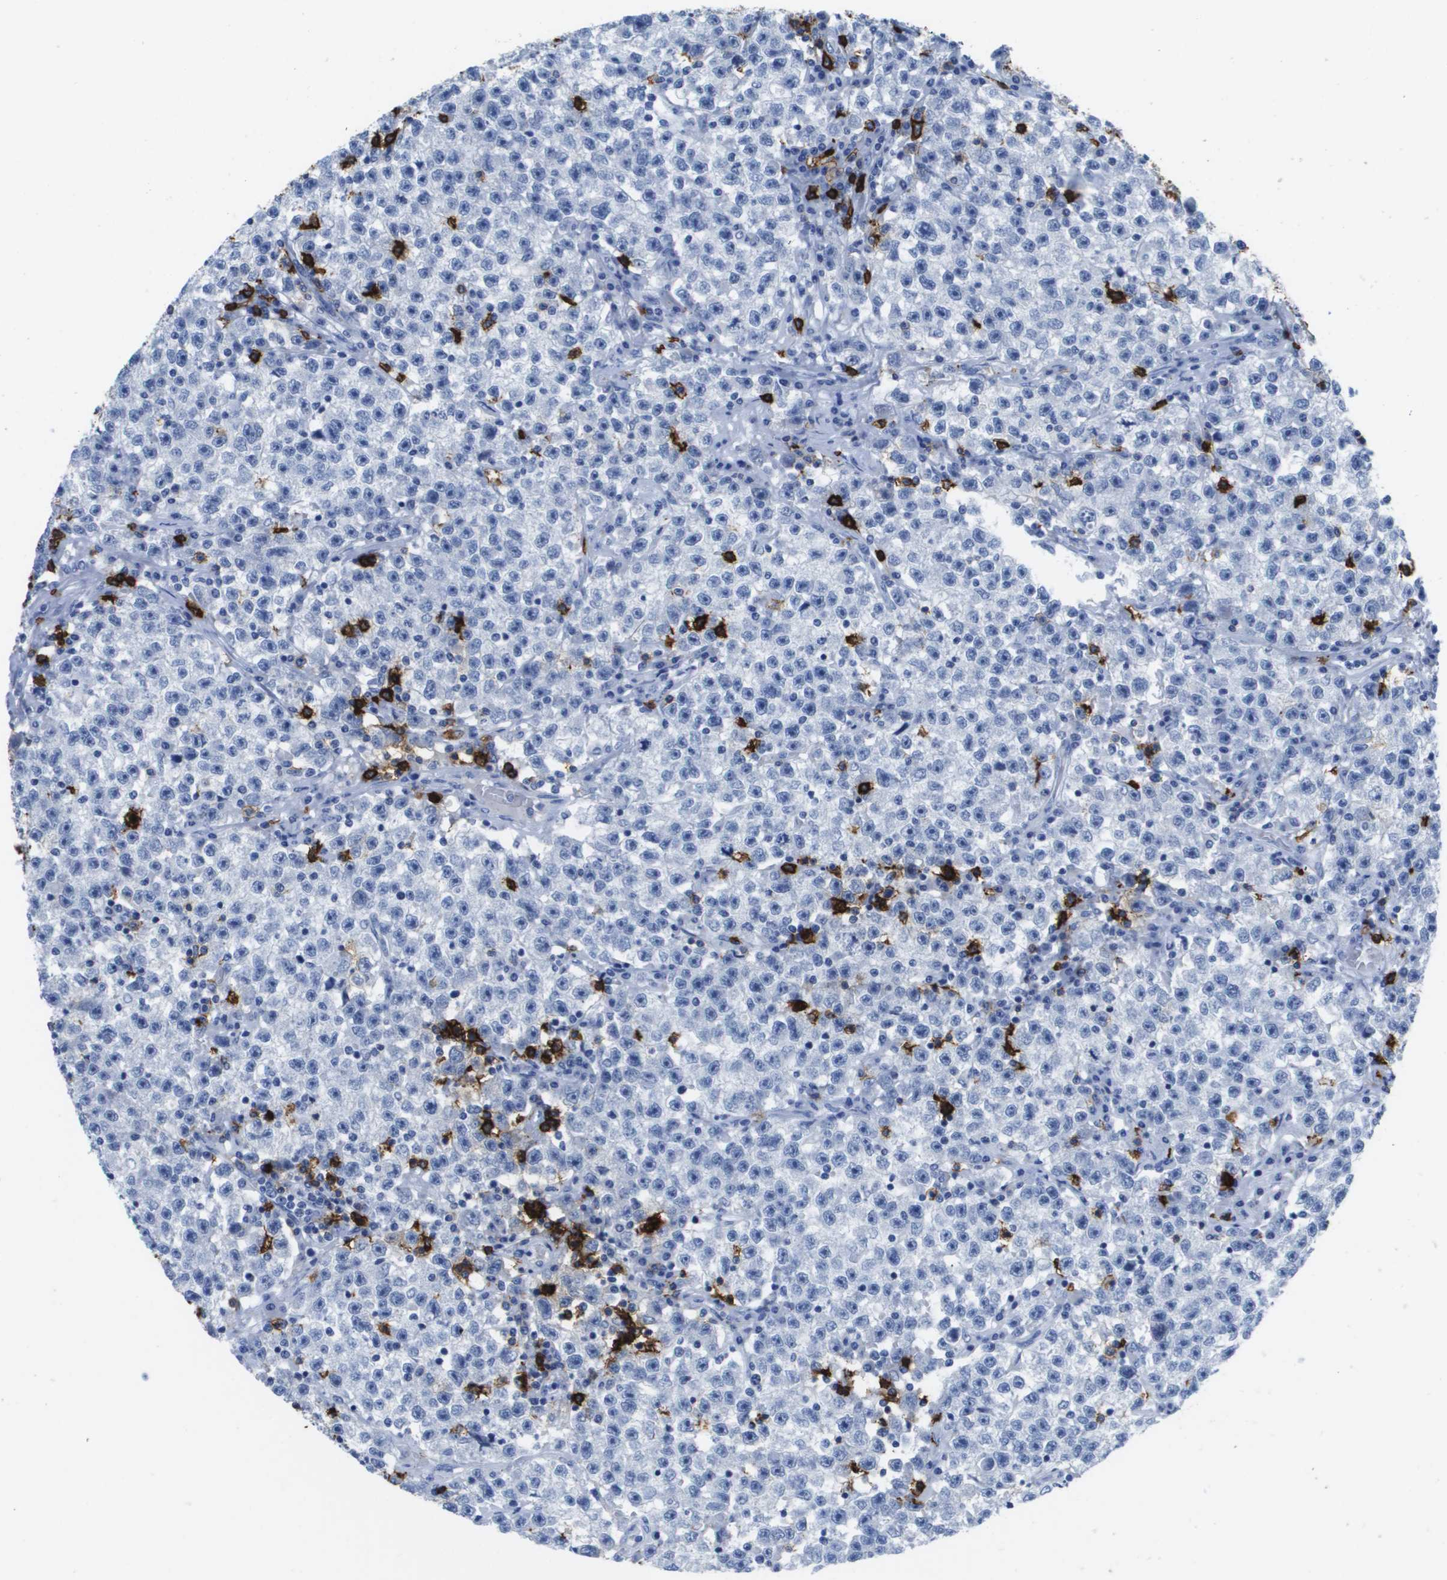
{"staining": {"intensity": "negative", "quantity": "none", "location": "none"}, "tissue": "testis cancer", "cell_type": "Tumor cells", "image_type": "cancer", "snomed": [{"axis": "morphology", "description": "Seminoma, NOS"}, {"axis": "topography", "description": "Testis"}], "caption": "Immunohistochemistry of testis cancer (seminoma) exhibits no expression in tumor cells.", "gene": "MS4A1", "patient": {"sex": "male", "age": 22}}